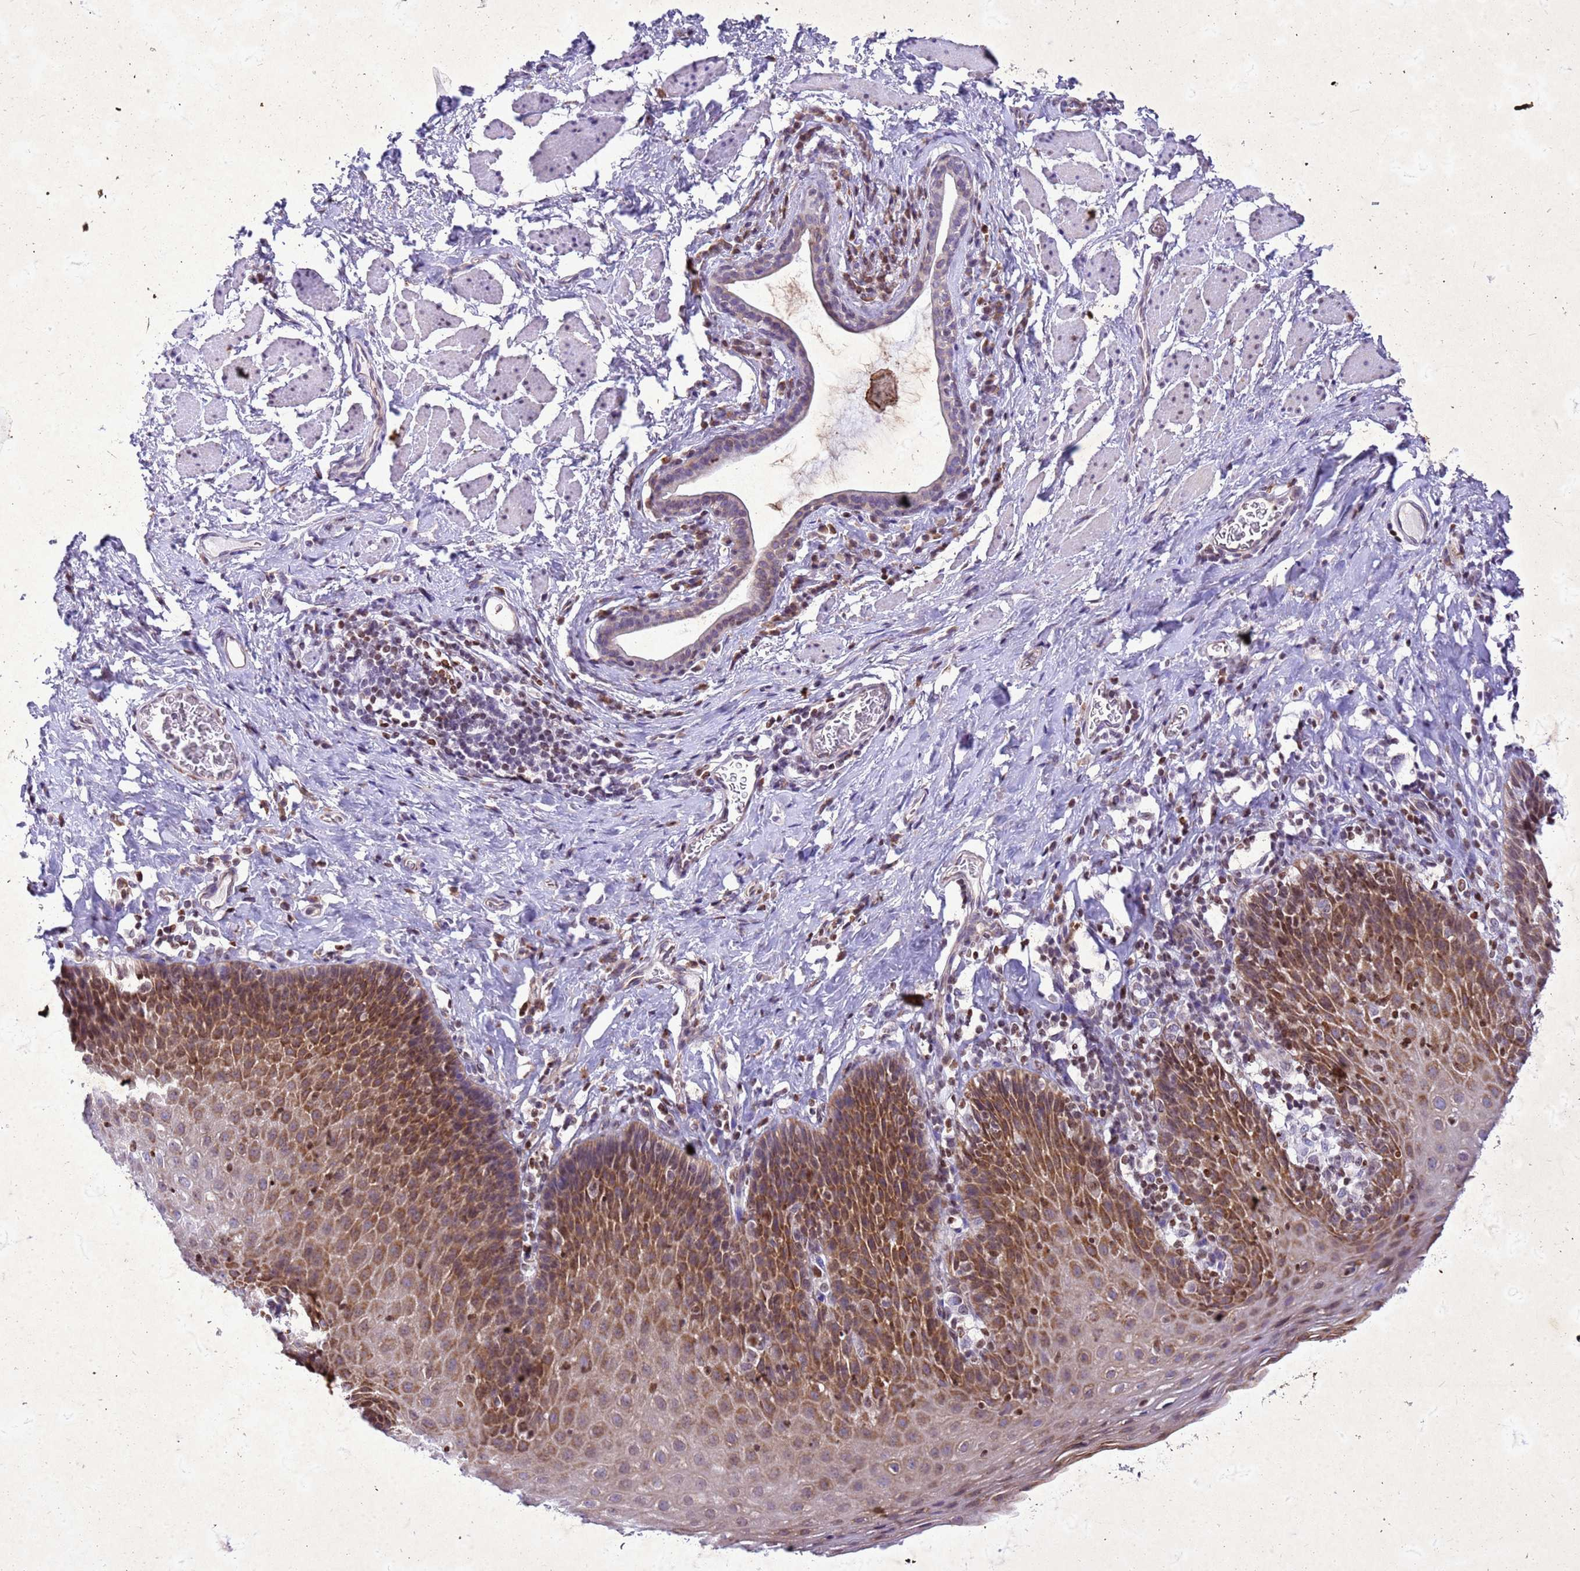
{"staining": {"intensity": "moderate", "quantity": ">75%", "location": "cytoplasmic/membranous,nuclear"}, "tissue": "esophagus", "cell_type": "Squamous epithelial cells", "image_type": "normal", "snomed": [{"axis": "morphology", "description": "Normal tissue, NOS"}, {"axis": "topography", "description": "Esophagus"}], "caption": "Squamous epithelial cells exhibit moderate cytoplasmic/membranous,nuclear positivity in about >75% of cells in benign esophagus.", "gene": "COPS9", "patient": {"sex": "female", "age": 61}}